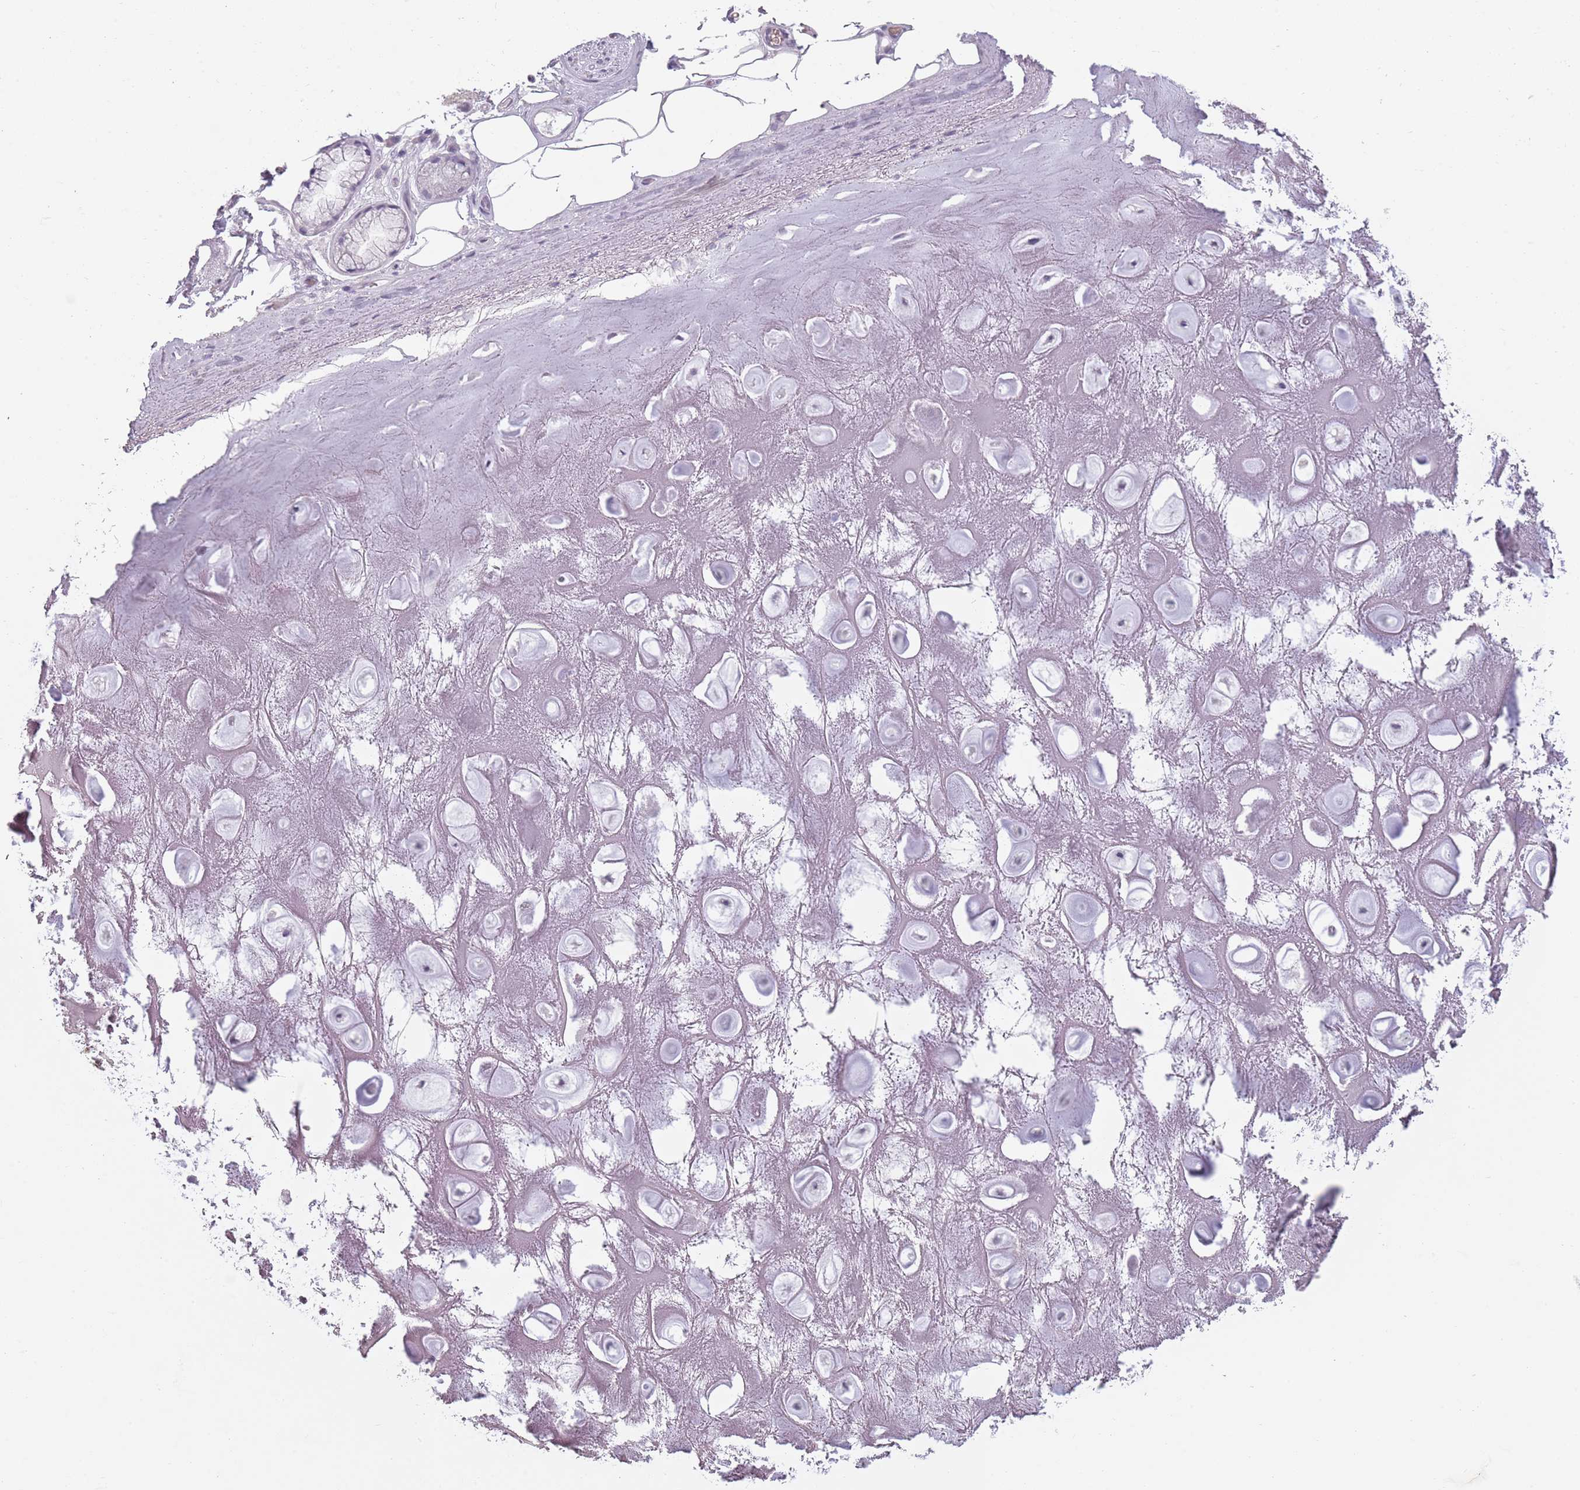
{"staining": {"intensity": "negative", "quantity": "none", "location": "none"}, "tissue": "adipose tissue", "cell_type": "Adipocytes", "image_type": "normal", "snomed": [{"axis": "morphology", "description": "Normal tissue, NOS"}, {"axis": "topography", "description": "Cartilage tissue"}], "caption": "Adipocytes are negative for brown protein staining in benign adipose tissue. Nuclei are stained in blue.", "gene": "PIEZO1", "patient": {"sex": "male", "age": 81}}